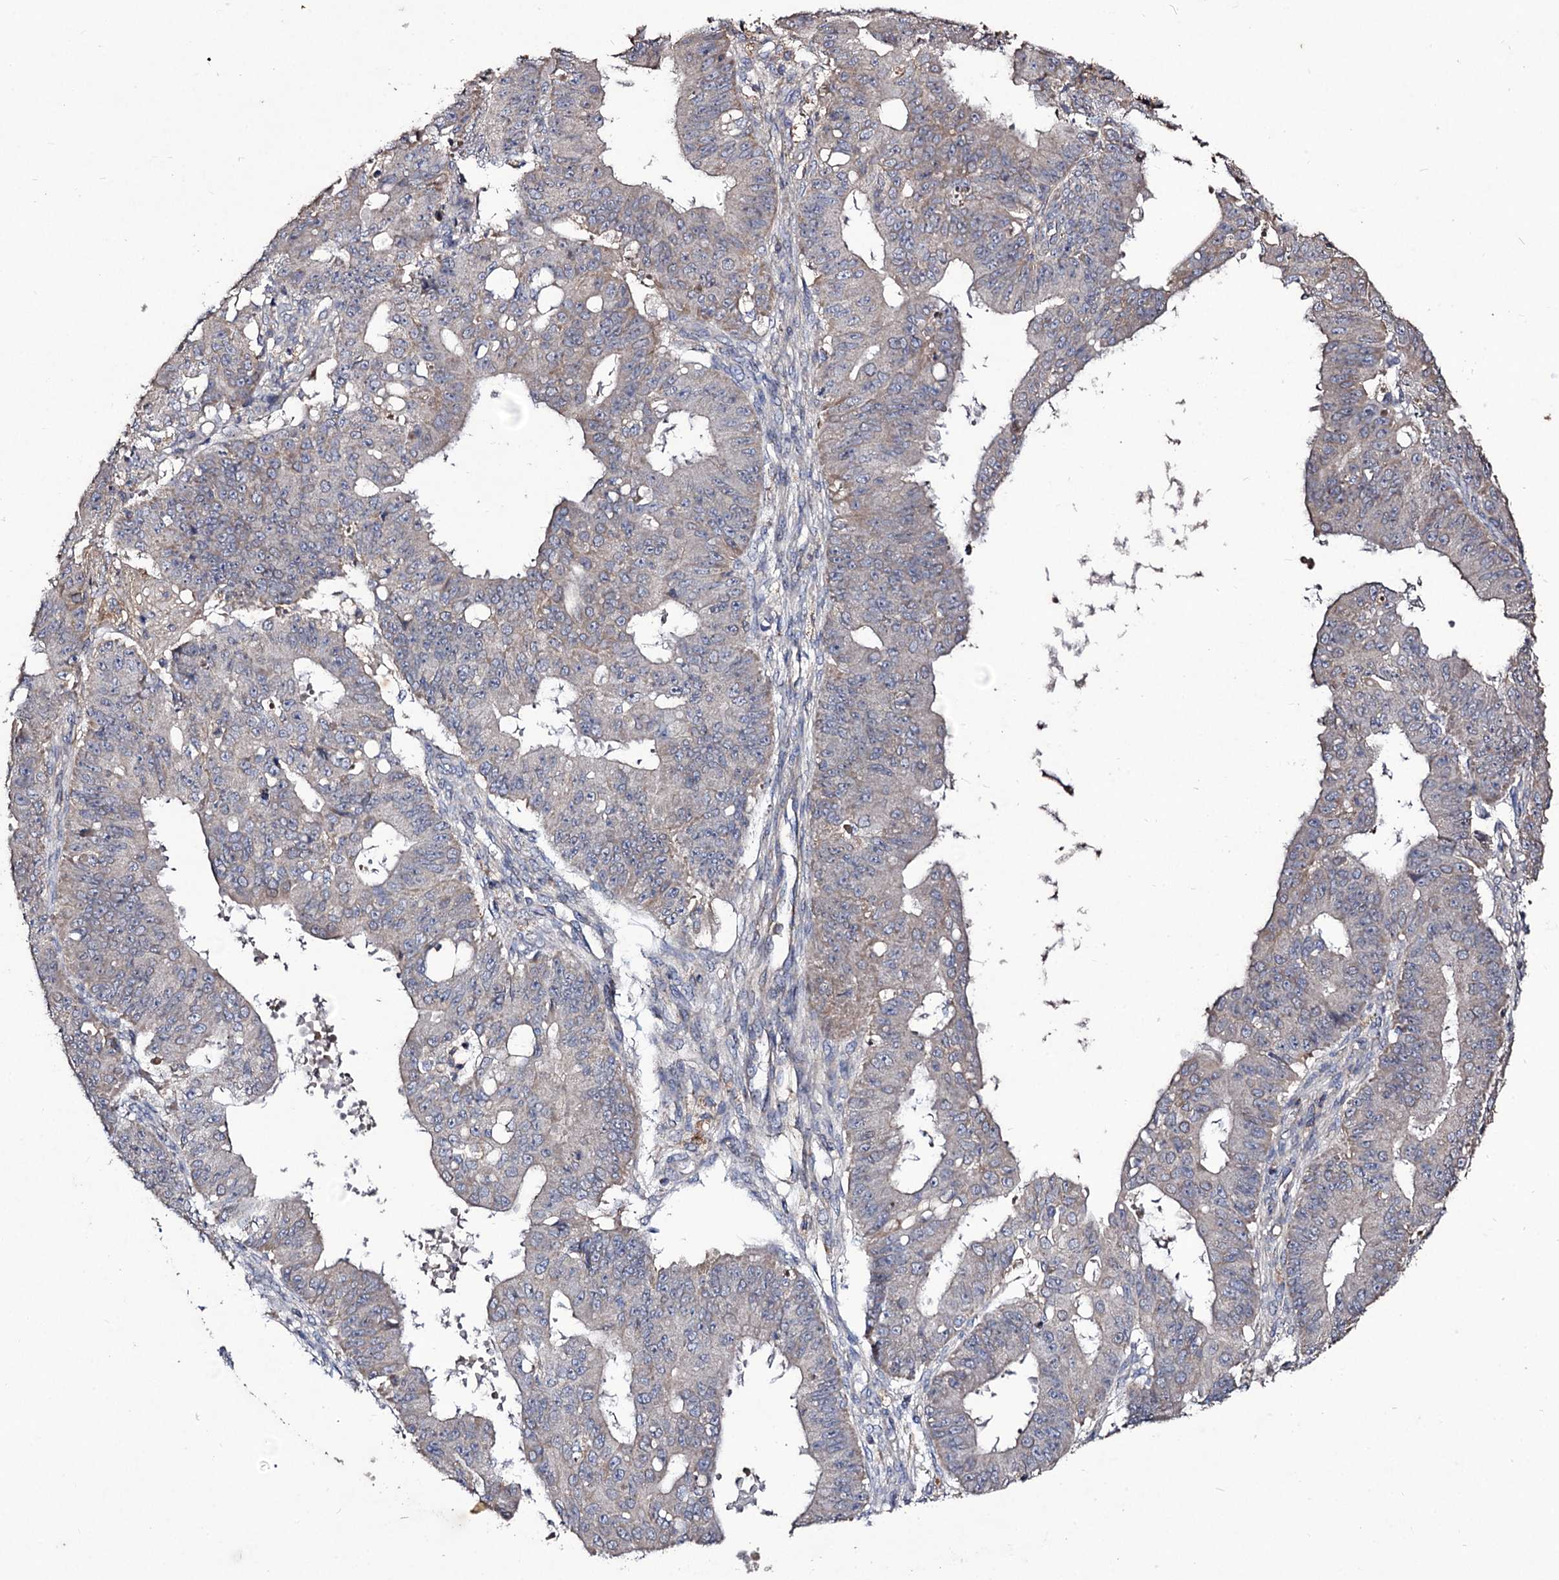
{"staining": {"intensity": "negative", "quantity": "none", "location": "none"}, "tissue": "ovarian cancer", "cell_type": "Tumor cells", "image_type": "cancer", "snomed": [{"axis": "morphology", "description": "Carcinoma, endometroid"}, {"axis": "topography", "description": "Appendix"}, {"axis": "topography", "description": "Ovary"}], "caption": "IHC photomicrograph of neoplastic tissue: human endometroid carcinoma (ovarian) stained with DAB (3,3'-diaminobenzidine) reveals no significant protein positivity in tumor cells.", "gene": "MYO1H", "patient": {"sex": "female", "age": 42}}